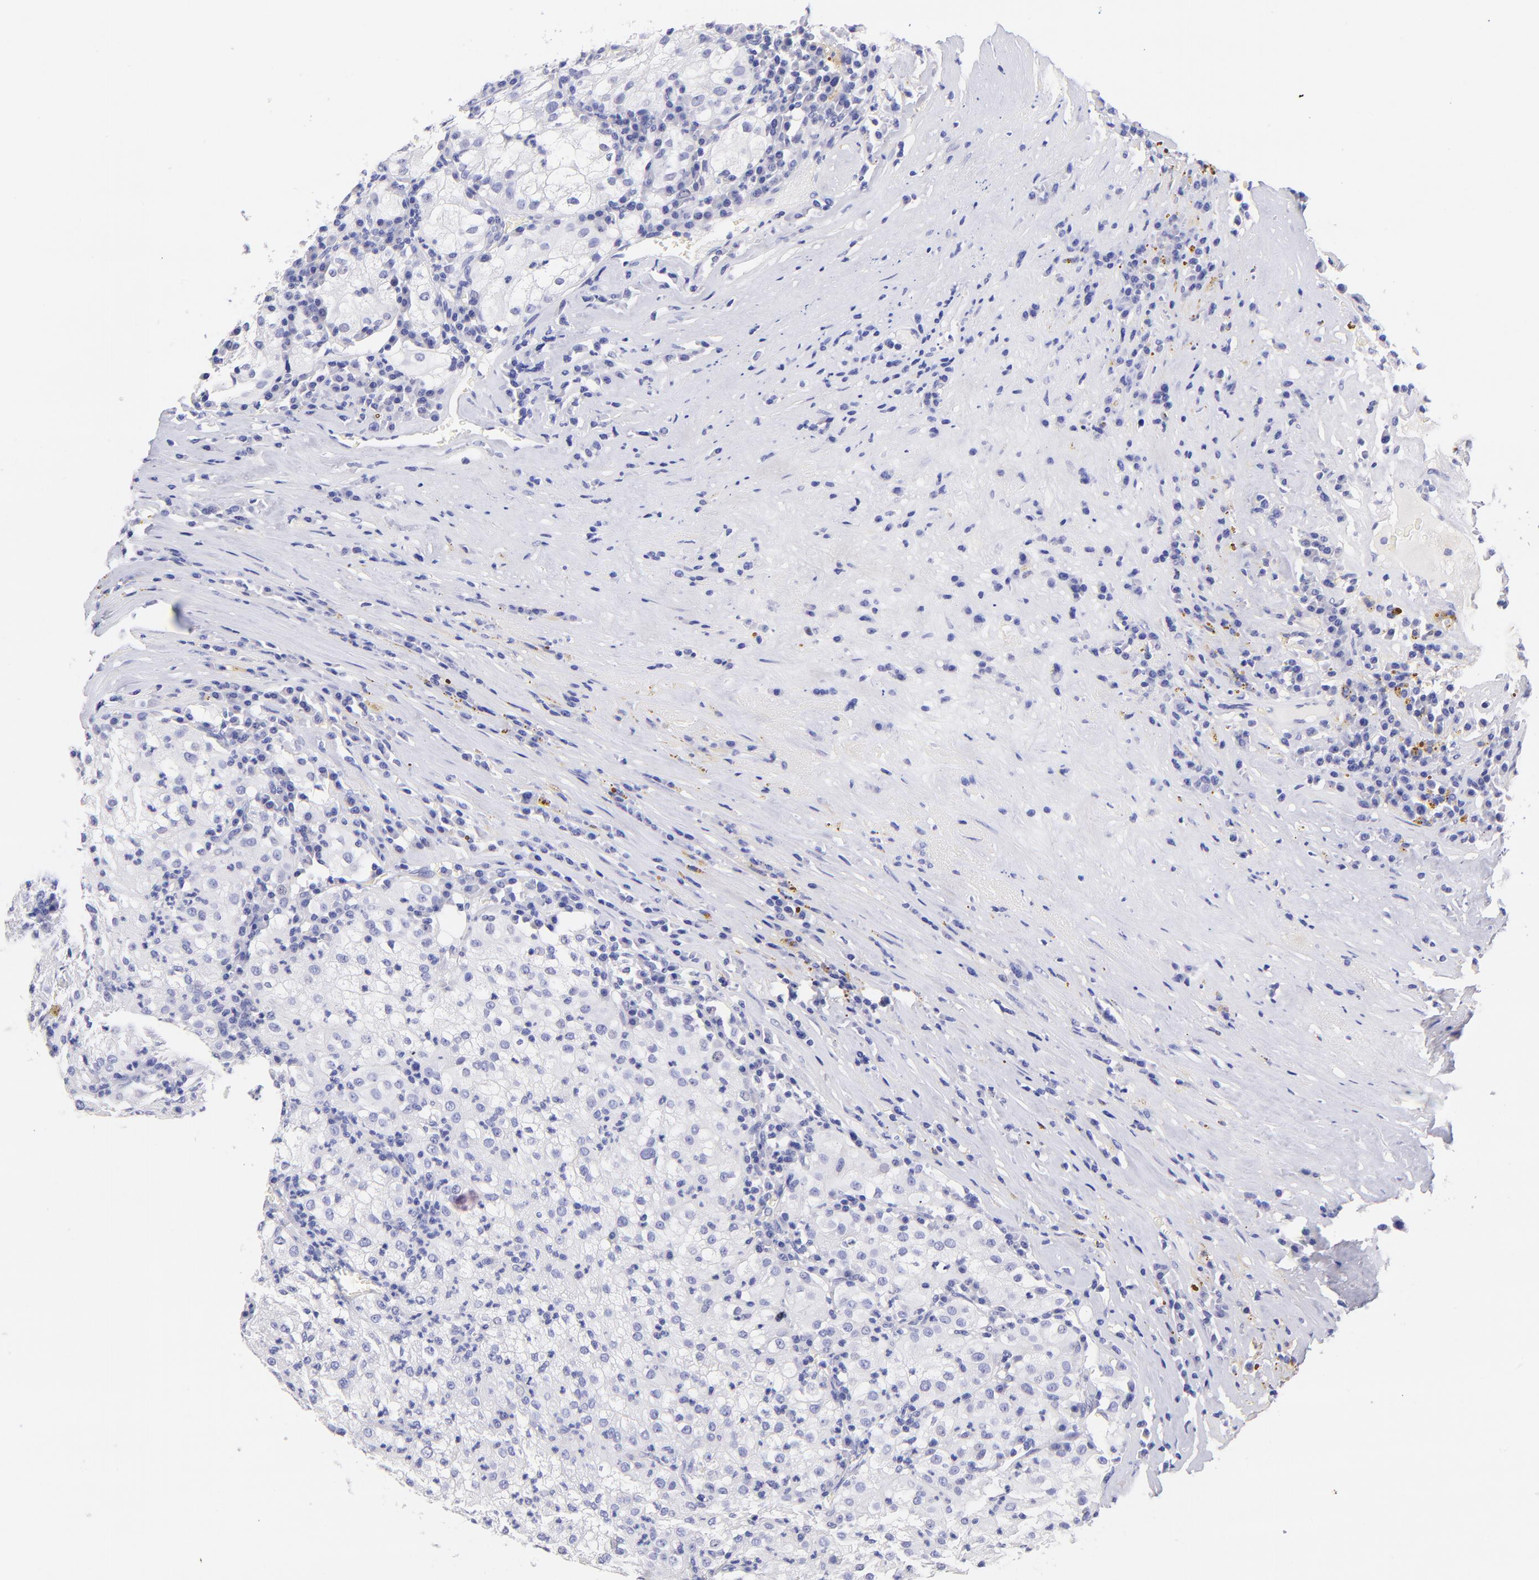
{"staining": {"intensity": "negative", "quantity": "none", "location": "none"}, "tissue": "renal cancer", "cell_type": "Tumor cells", "image_type": "cancer", "snomed": [{"axis": "morphology", "description": "Adenocarcinoma, NOS"}, {"axis": "topography", "description": "Kidney"}], "caption": "Immunohistochemistry image of neoplastic tissue: adenocarcinoma (renal) stained with DAB exhibits no significant protein staining in tumor cells.", "gene": "RAB3B", "patient": {"sex": "male", "age": 59}}